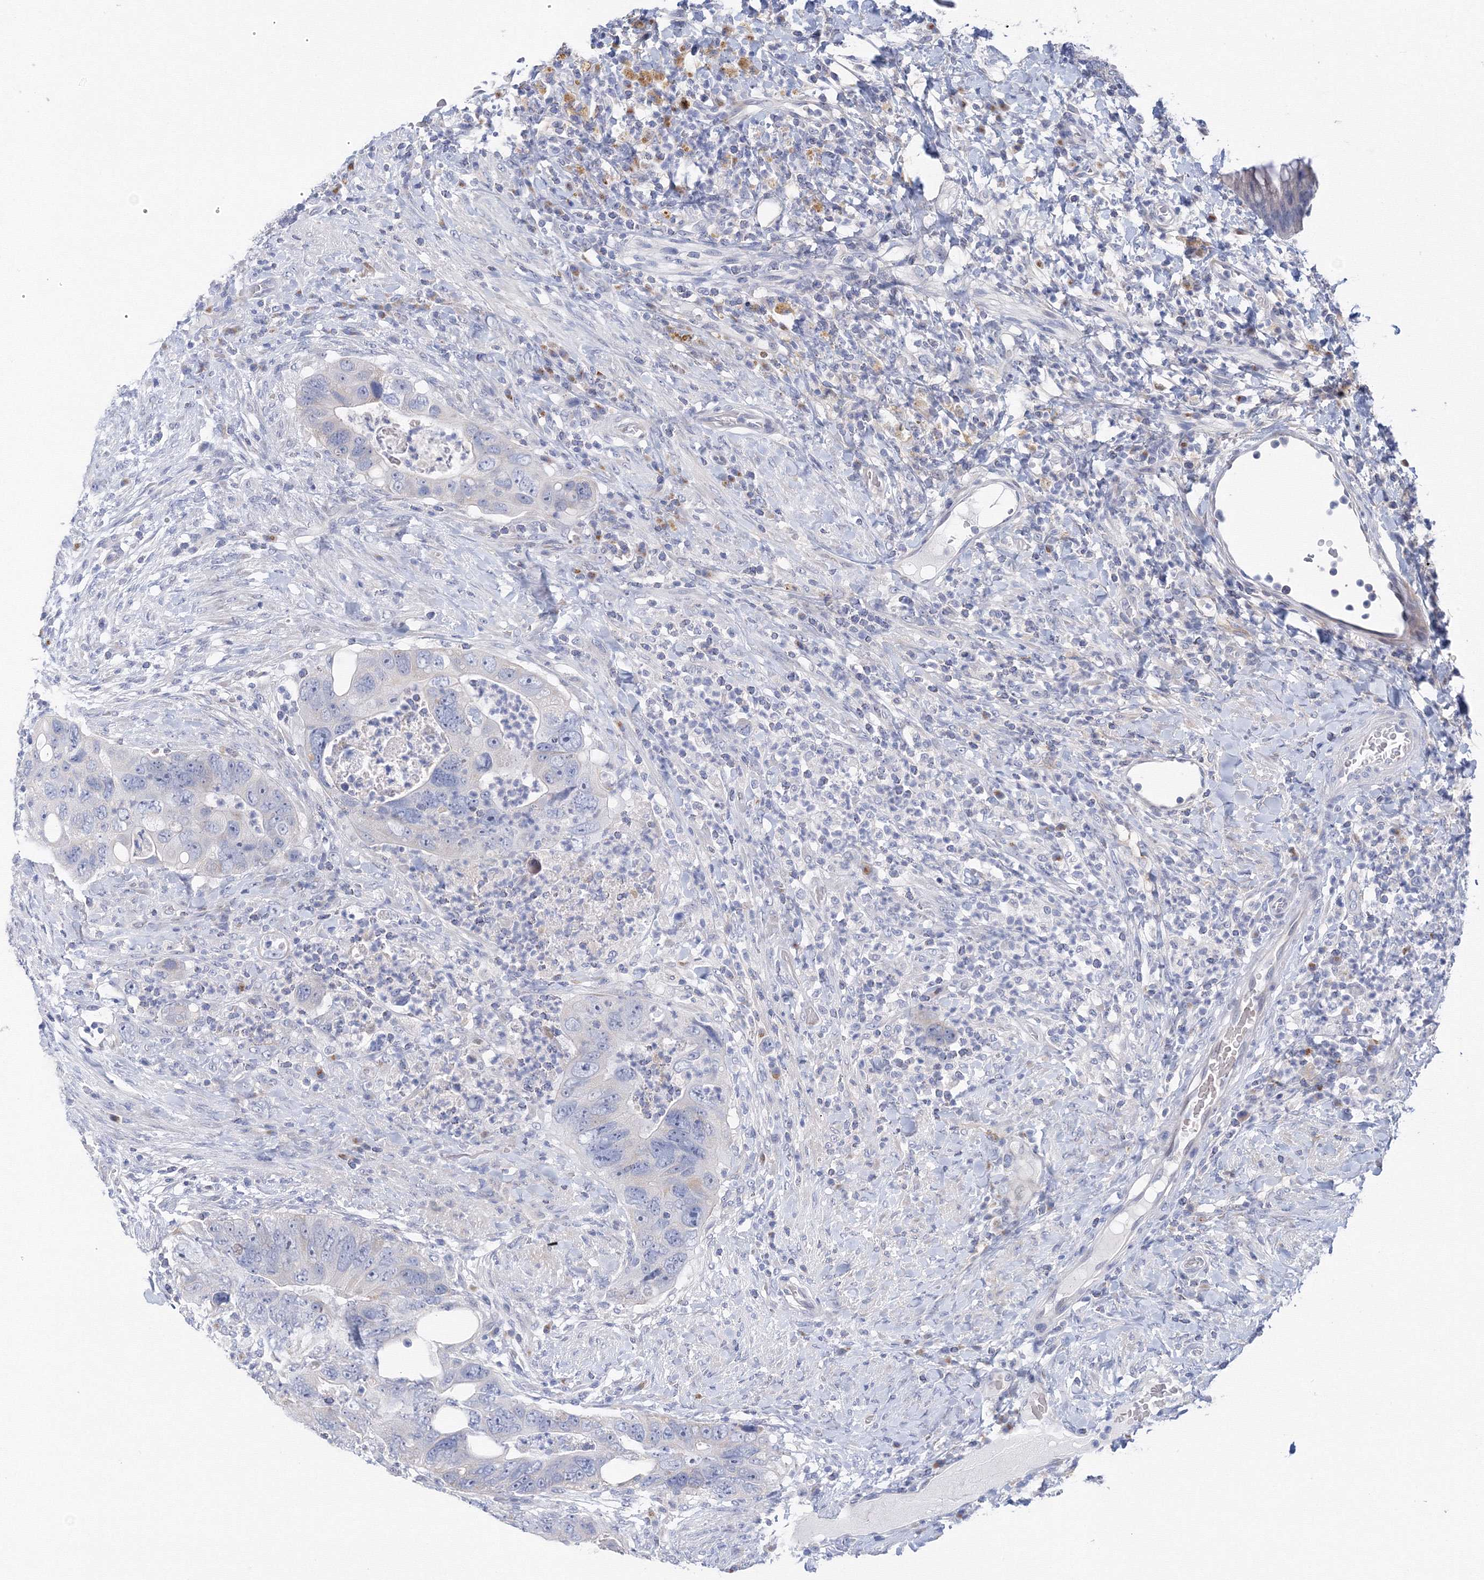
{"staining": {"intensity": "negative", "quantity": "none", "location": "none"}, "tissue": "colorectal cancer", "cell_type": "Tumor cells", "image_type": "cancer", "snomed": [{"axis": "morphology", "description": "Adenocarcinoma, NOS"}, {"axis": "topography", "description": "Rectum"}], "caption": "Colorectal adenocarcinoma was stained to show a protein in brown. There is no significant expression in tumor cells.", "gene": "TAMM41", "patient": {"sex": "male", "age": 59}}